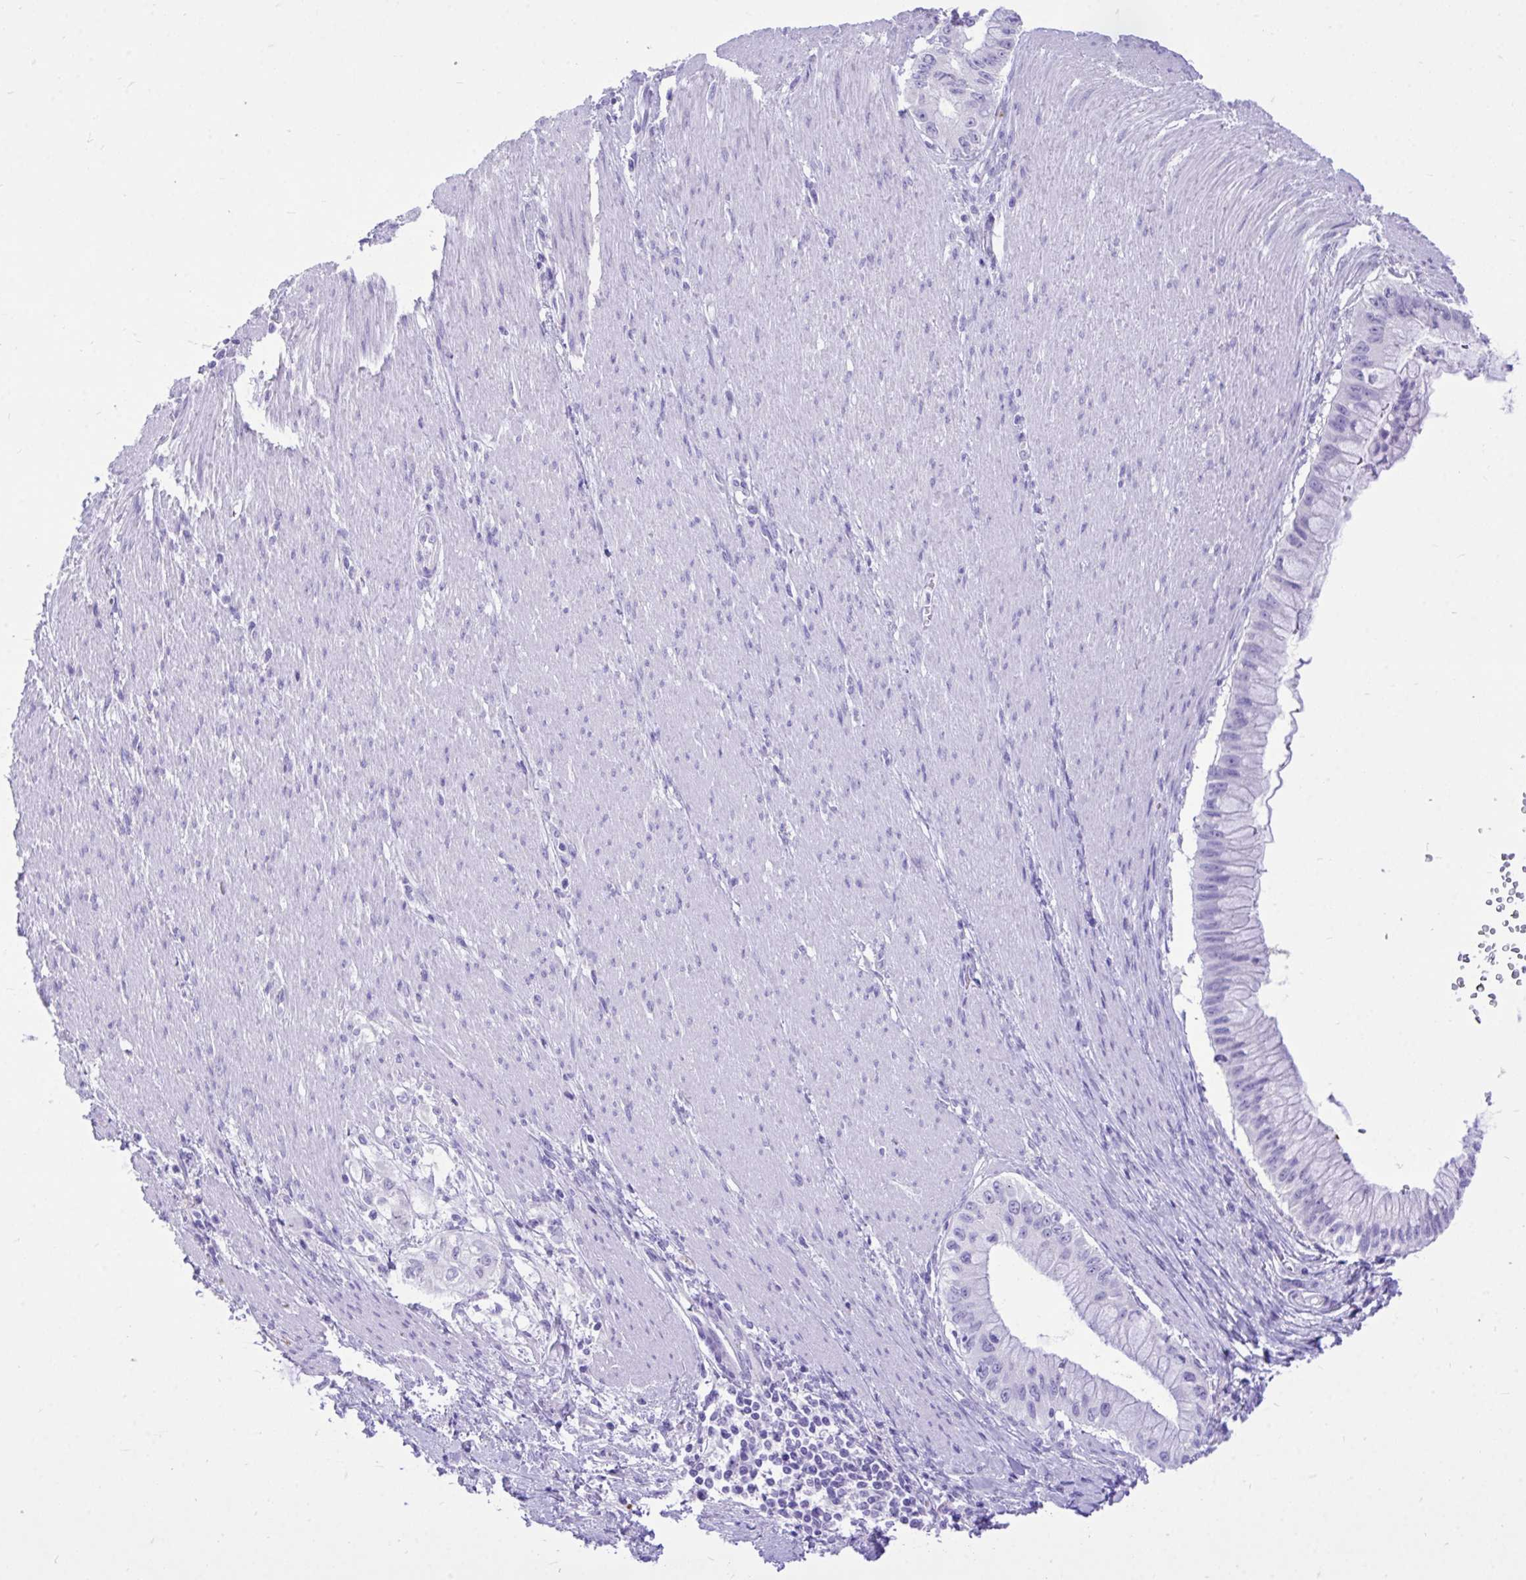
{"staining": {"intensity": "negative", "quantity": "none", "location": "none"}, "tissue": "pancreatic cancer", "cell_type": "Tumor cells", "image_type": "cancer", "snomed": [{"axis": "morphology", "description": "Adenocarcinoma, NOS"}, {"axis": "topography", "description": "Pancreas"}], "caption": "Protein analysis of pancreatic cancer shows no significant positivity in tumor cells. (DAB (3,3'-diaminobenzidine) immunohistochemistry (IHC) with hematoxylin counter stain).", "gene": "MON1A", "patient": {"sex": "male", "age": 48}}